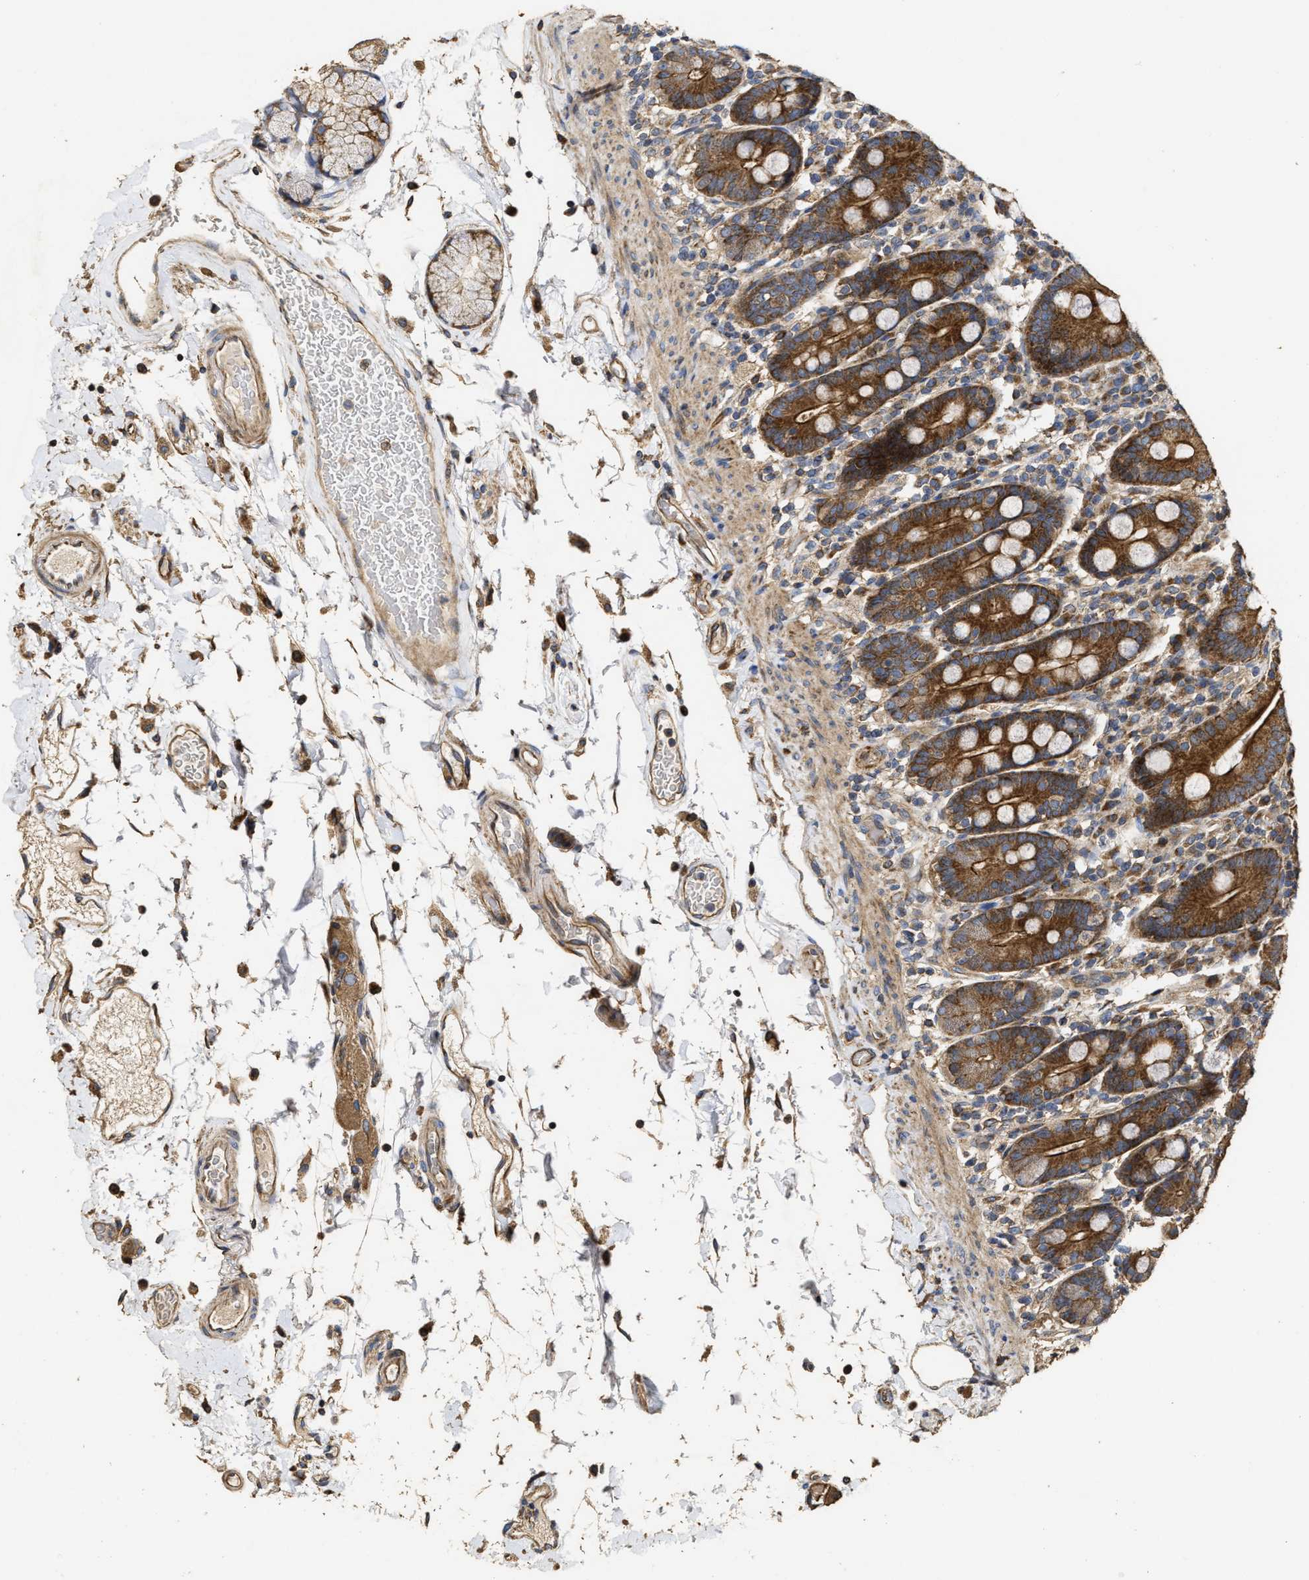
{"staining": {"intensity": "strong", "quantity": ">75%", "location": "cytoplasmic/membranous"}, "tissue": "duodenum", "cell_type": "Glandular cells", "image_type": "normal", "snomed": [{"axis": "morphology", "description": "Normal tissue, NOS"}, {"axis": "topography", "description": "Small intestine, NOS"}], "caption": "Immunohistochemistry (IHC) (DAB) staining of unremarkable human duodenum exhibits strong cytoplasmic/membranous protein expression in about >75% of glandular cells.", "gene": "NAV1", "patient": {"sex": "female", "age": 71}}